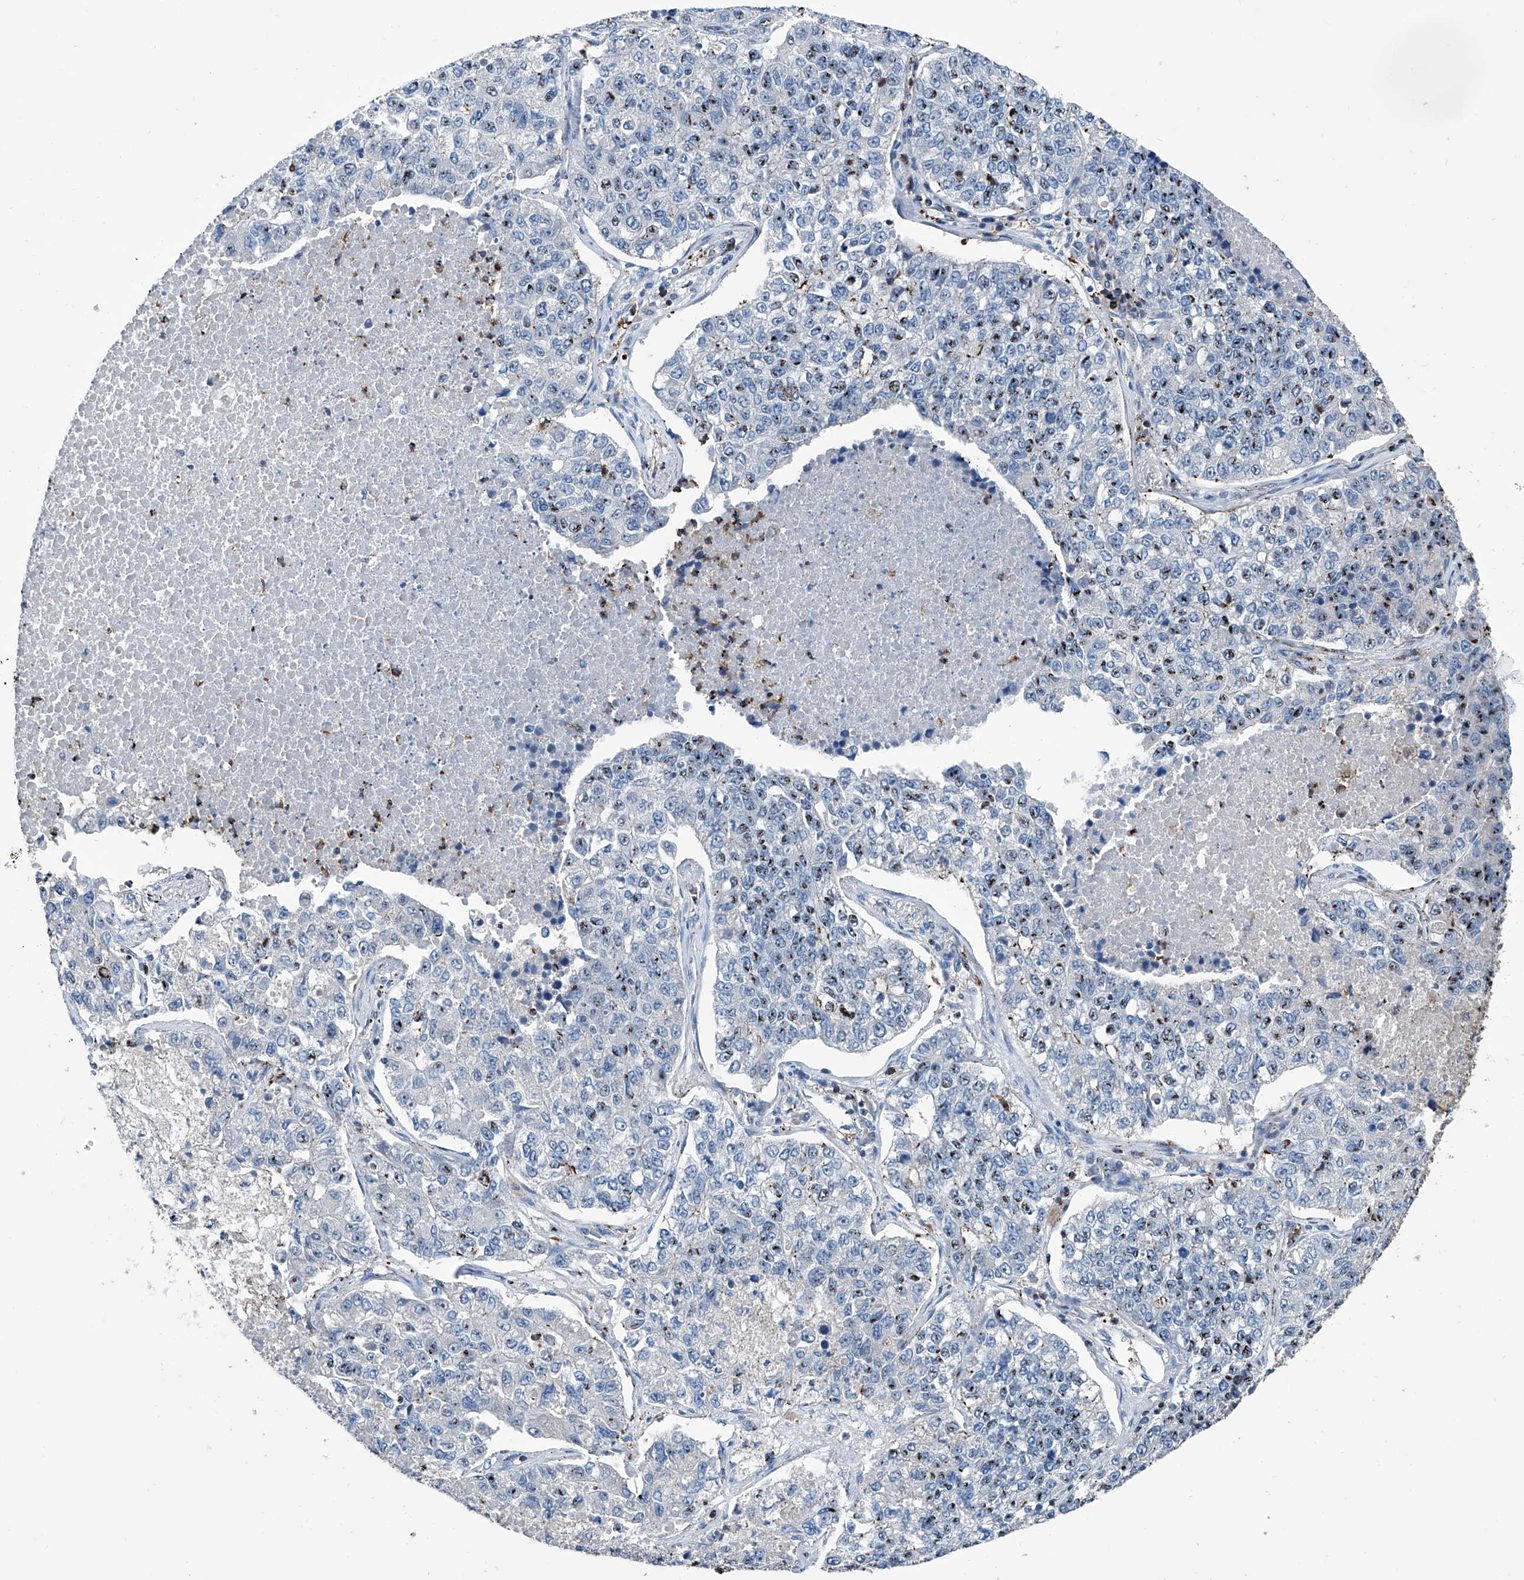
{"staining": {"intensity": "moderate", "quantity": "25%-75%", "location": "nuclear"}, "tissue": "lung cancer", "cell_type": "Tumor cells", "image_type": "cancer", "snomed": [{"axis": "morphology", "description": "Adenocarcinoma, NOS"}, {"axis": "topography", "description": "Lung"}], "caption": "Moderate nuclear protein positivity is seen in about 25%-75% of tumor cells in adenocarcinoma (lung). (IHC, brightfield microscopy, high magnification).", "gene": "ZNF484", "patient": {"sex": "male", "age": 49}}